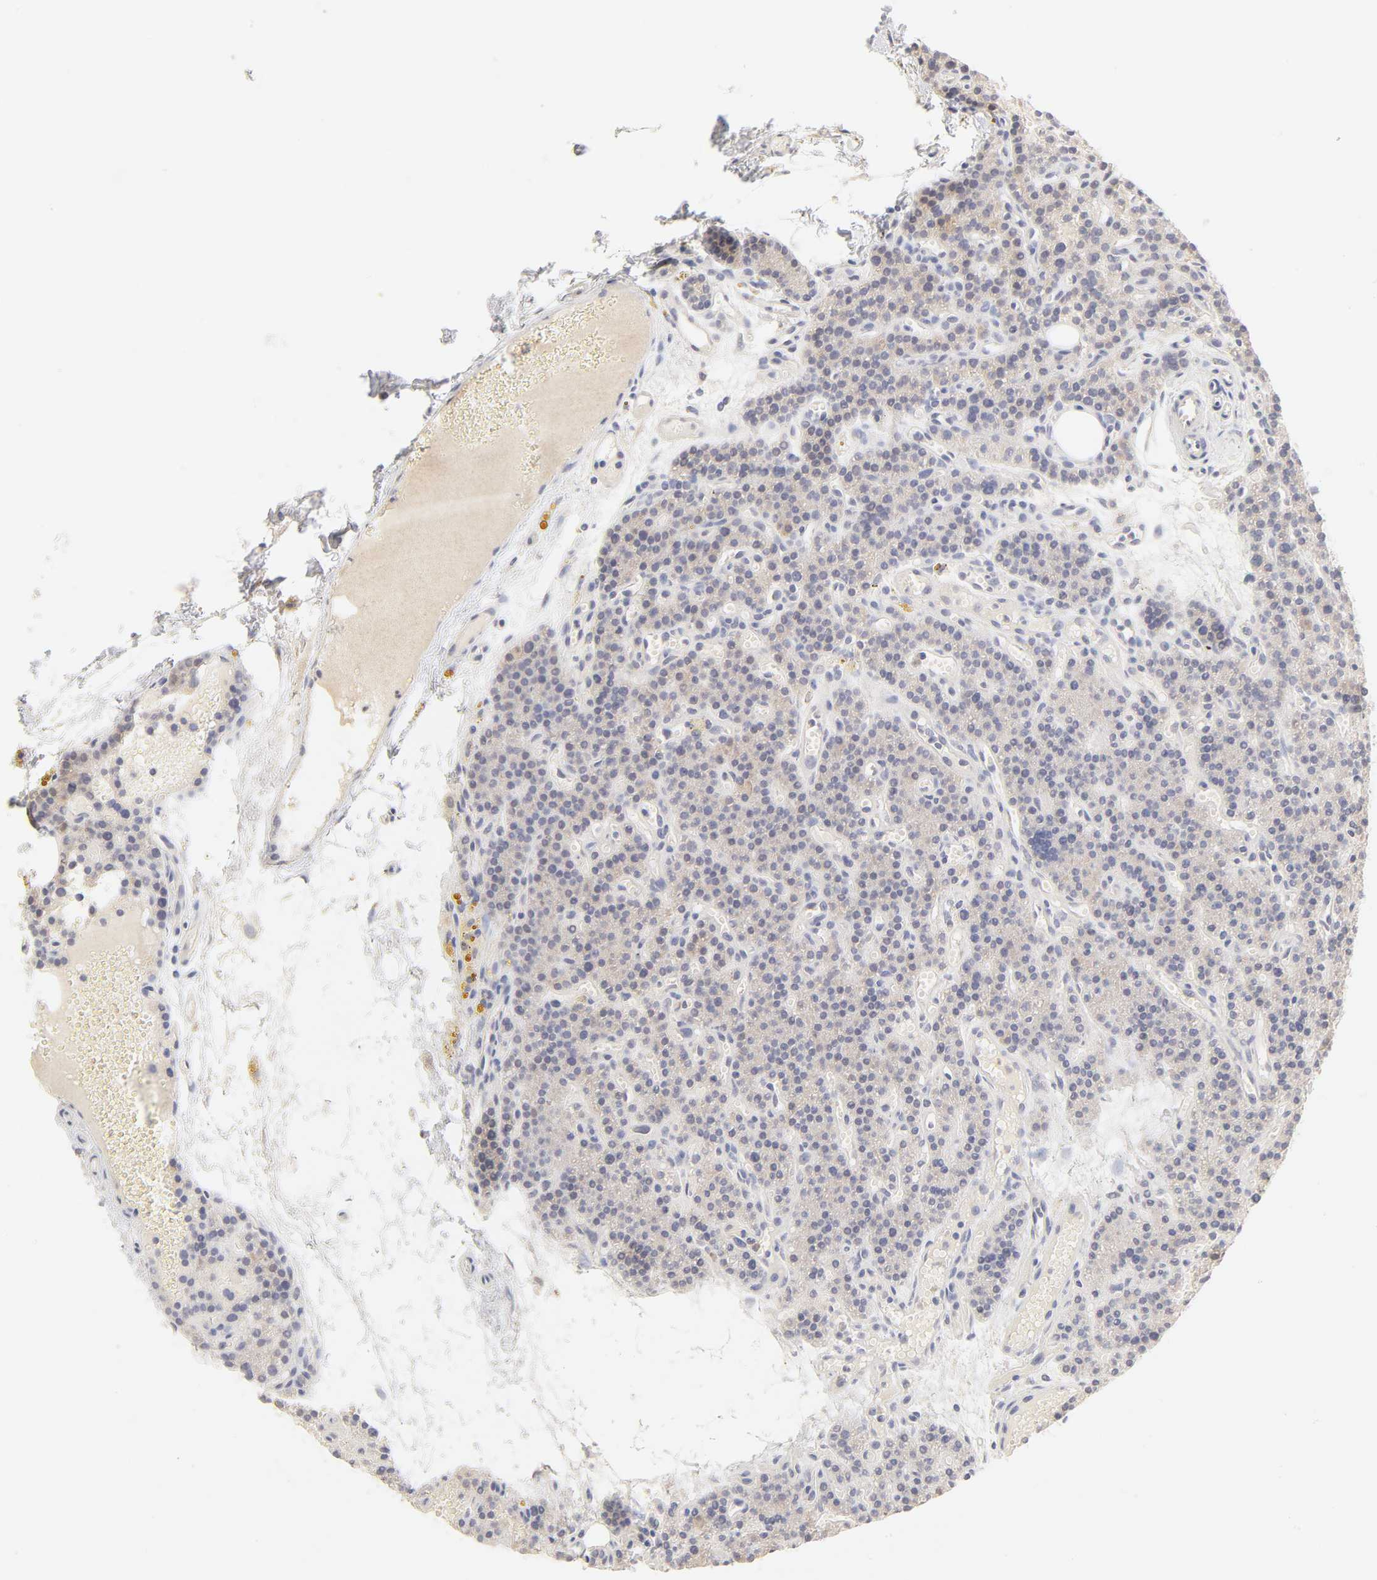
{"staining": {"intensity": "weak", "quantity": ">75%", "location": "cytoplasmic/membranous"}, "tissue": "parathyroid gland", "cell_type": "Glandular cells", "image_type": "normal", "snomed": [{"axis": "morphology", "description": "Normal tissue, NOS"}, {"axis": "topography", "description": "Parathyroid gland"}], "caption": "Protein positivity by immunohistochemistry (IHC) demonstrates weak cytoplasmic/membranous staining in about >75% of glandular cells in unremarkable parathyroid gland.", "gene": "MTERF2", "patient": {"sex": "male", "age": 25}}